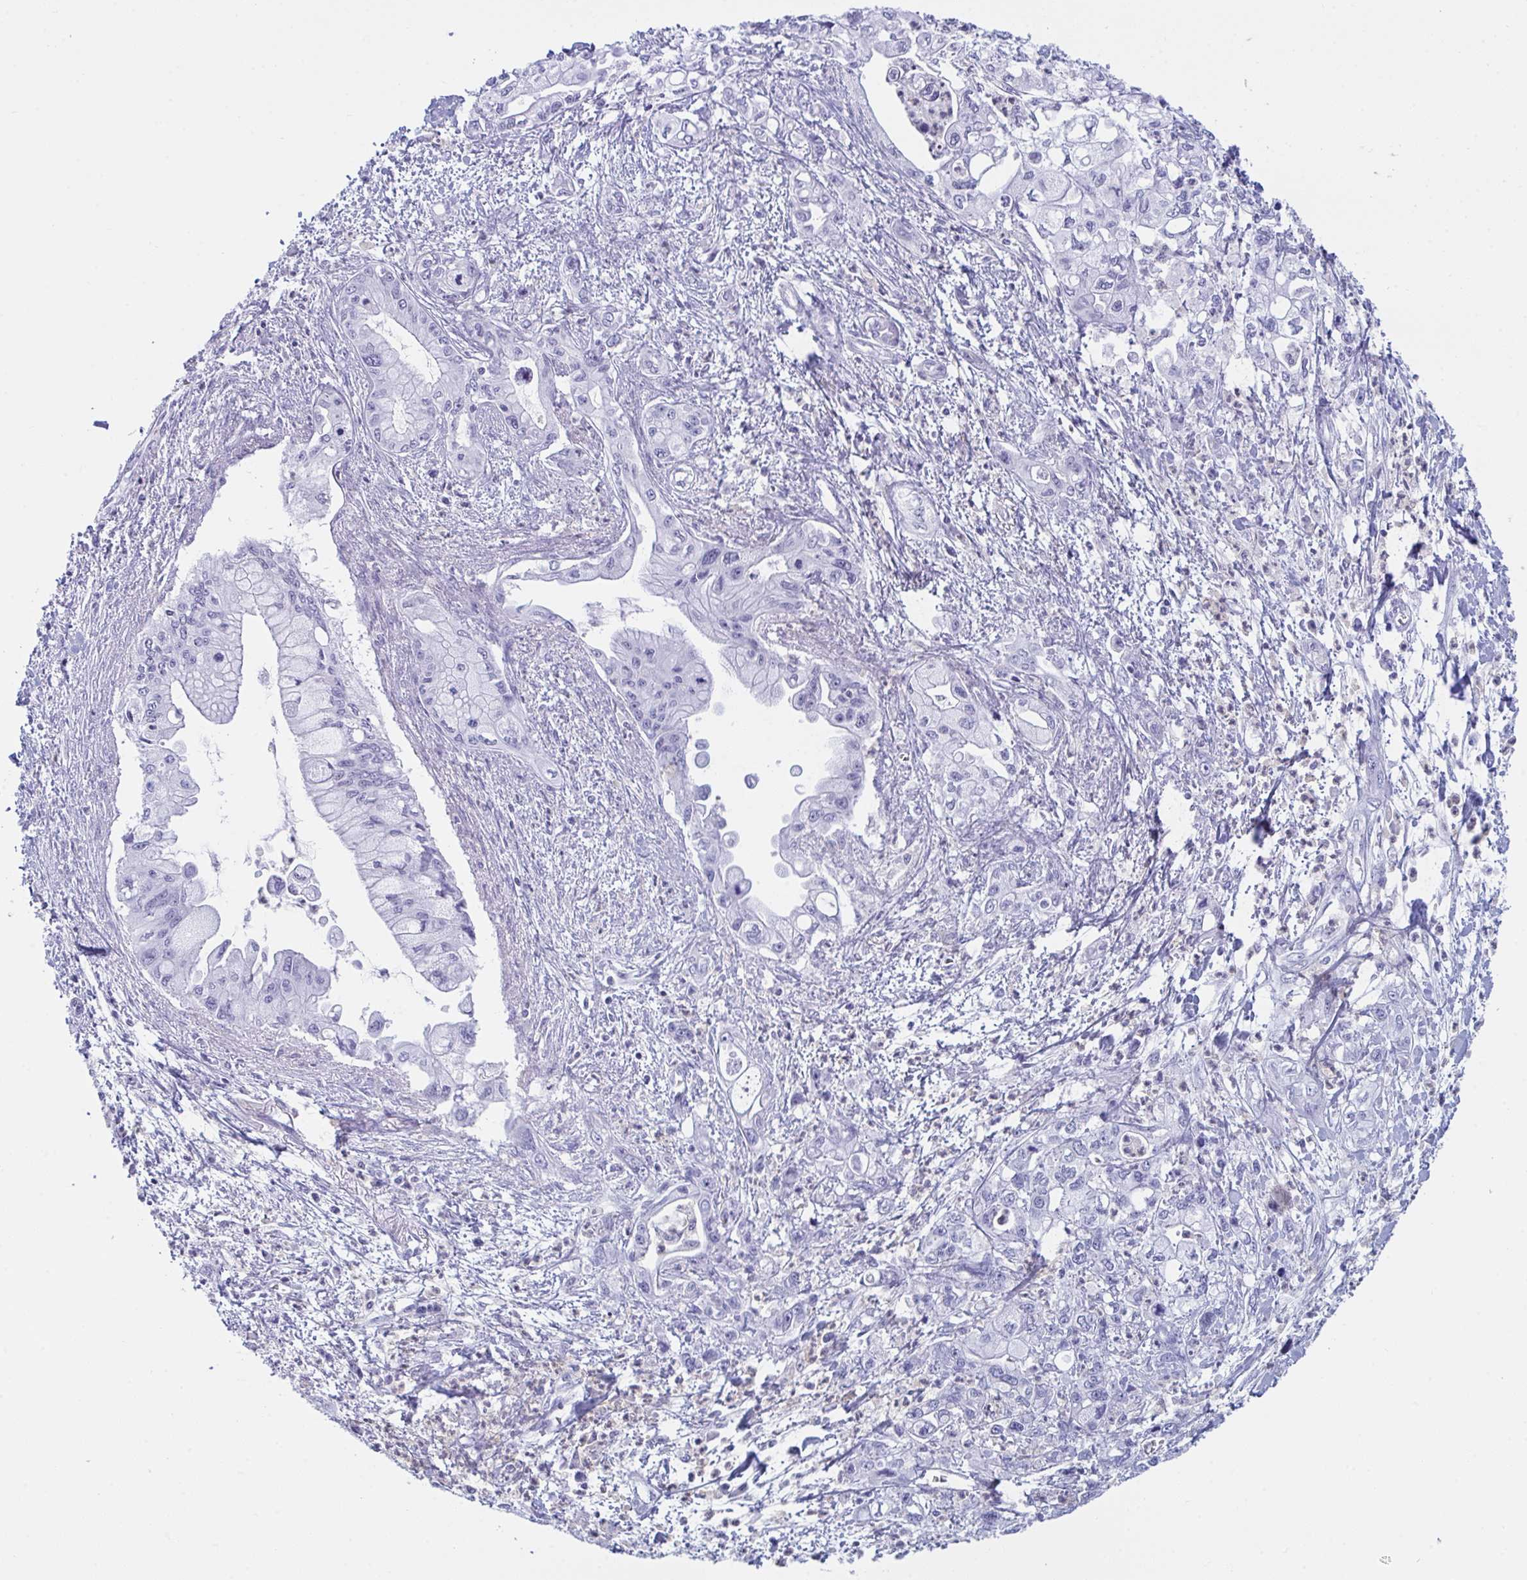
{"staining": {"intensity": "negative", "quantity": "none", "location": "none"}, "tissue": "pancreatic cancer", "cell_type": "Tumor cells", "image_type": "cancer", "snomed": [{"axis": "morphology", "description": "Adenocarcinoma, NOS"}, {"axis": "topography", "description": "Pancreas"}], "caption": "DAB immunohistochemical staining of pancreatic adenocarcinoma reveals no significant positivity in tumor cells. (Stains: DAB immunohistochemistry (IHC) with hematoxylin counter stain, Microscopy: brightfield microscopy at high magnification).", "gene": "MYO1F", "patient": {"sex": "male", "age": 61}}